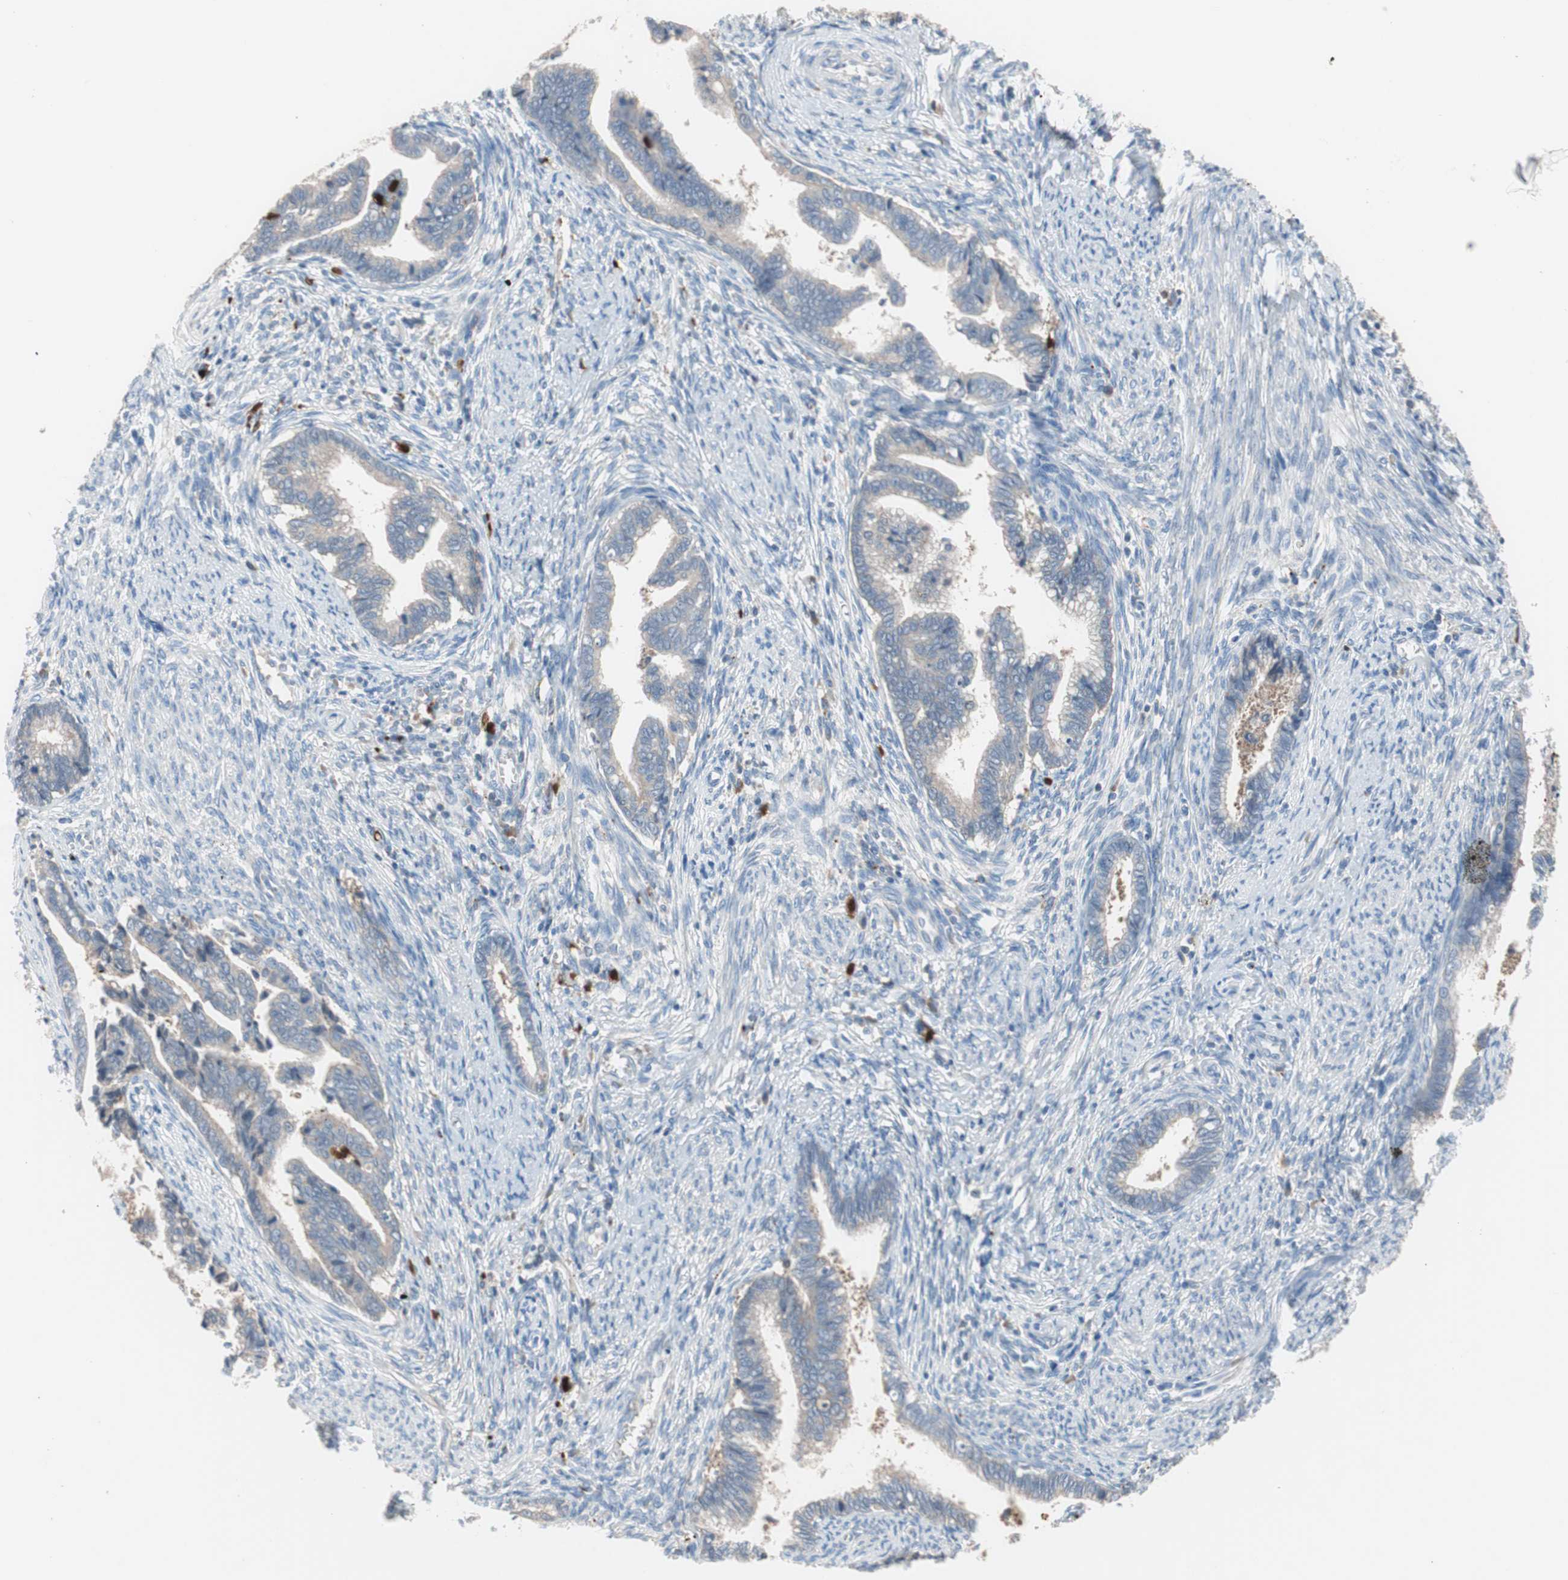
{"staining": {"intensity": "weak", "quantity": "<25%", "location": "cytoplasmic/membranous"}, "tissue": "cervical cancer", "cell_type": "Tumor cells", "image_type": "cancer", "snomed": [{"axis": "morphology", "description": "Adenocarcinoma, NOS"}, {"axis": "topography", "description": "Cervix"}], "caption": "Micrograph shows no significant protein staining in tumor cells of cervical cancer.", "gene": "CLEC4D", "patient": {"sex": "female", "age": 44}}